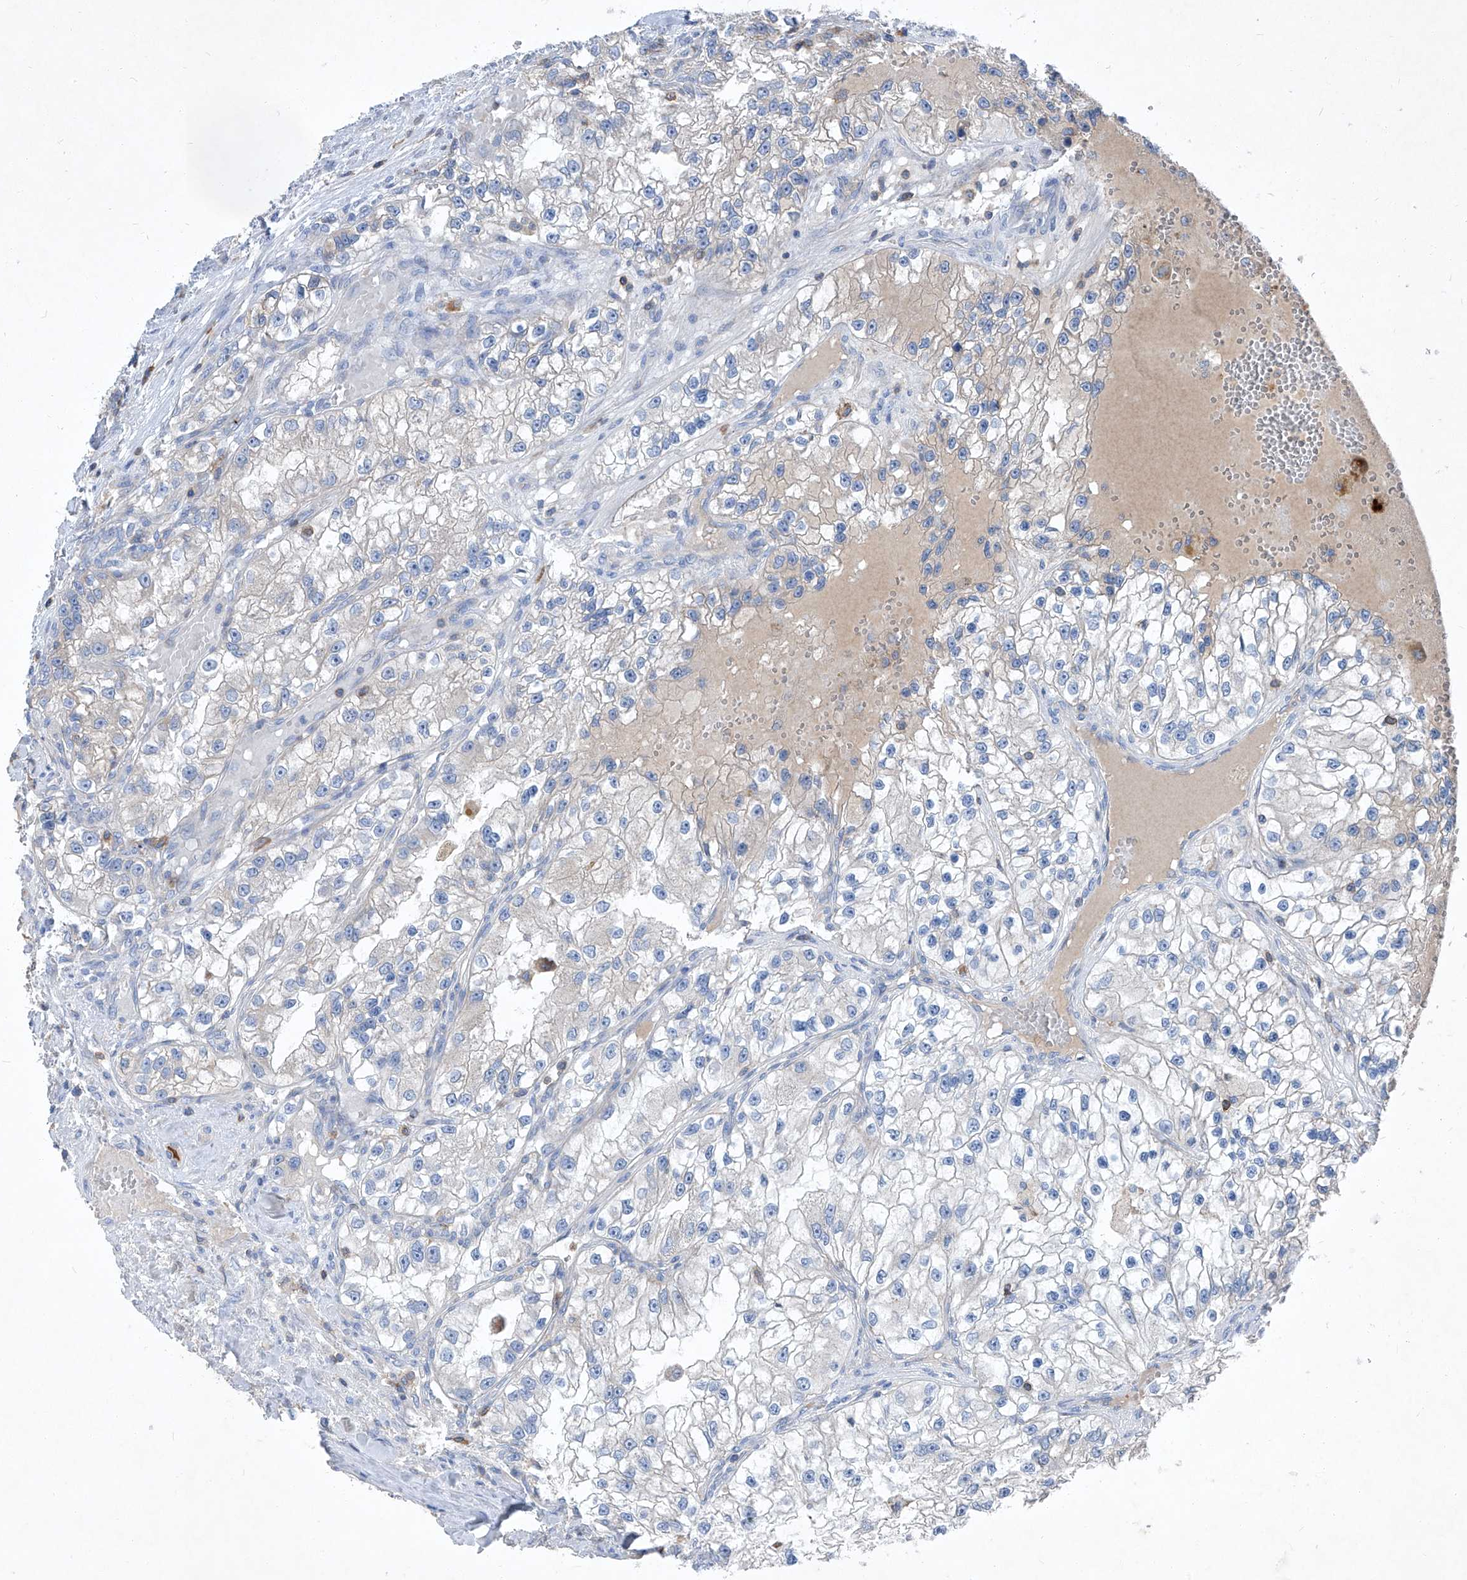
{"staining": {"intensity": "negative", "quantity": "none", "location": "none"}, "tissue": "renal cancer", "cell_type": "Tumor cells", "image_type": "cancer", "snomed": [{"axis": "morphology", "description": "Adenocarcinoma, NOS"}, {"axis": "topography", "description": "Kidney"}], "caption": "An IHC histopathology image of renal cancer (adenocarcinoma) is shown. There is no staining in tumor cells of renal cancer (adenocarcinoma). The staining was performed using DAB to visualize the protein expression in brown, while the nuclei were stained in blue with hematoxylin (Magnification: 20x).", "gene": "EPHA8", "patient": {"sex": "female", "age": 57}}